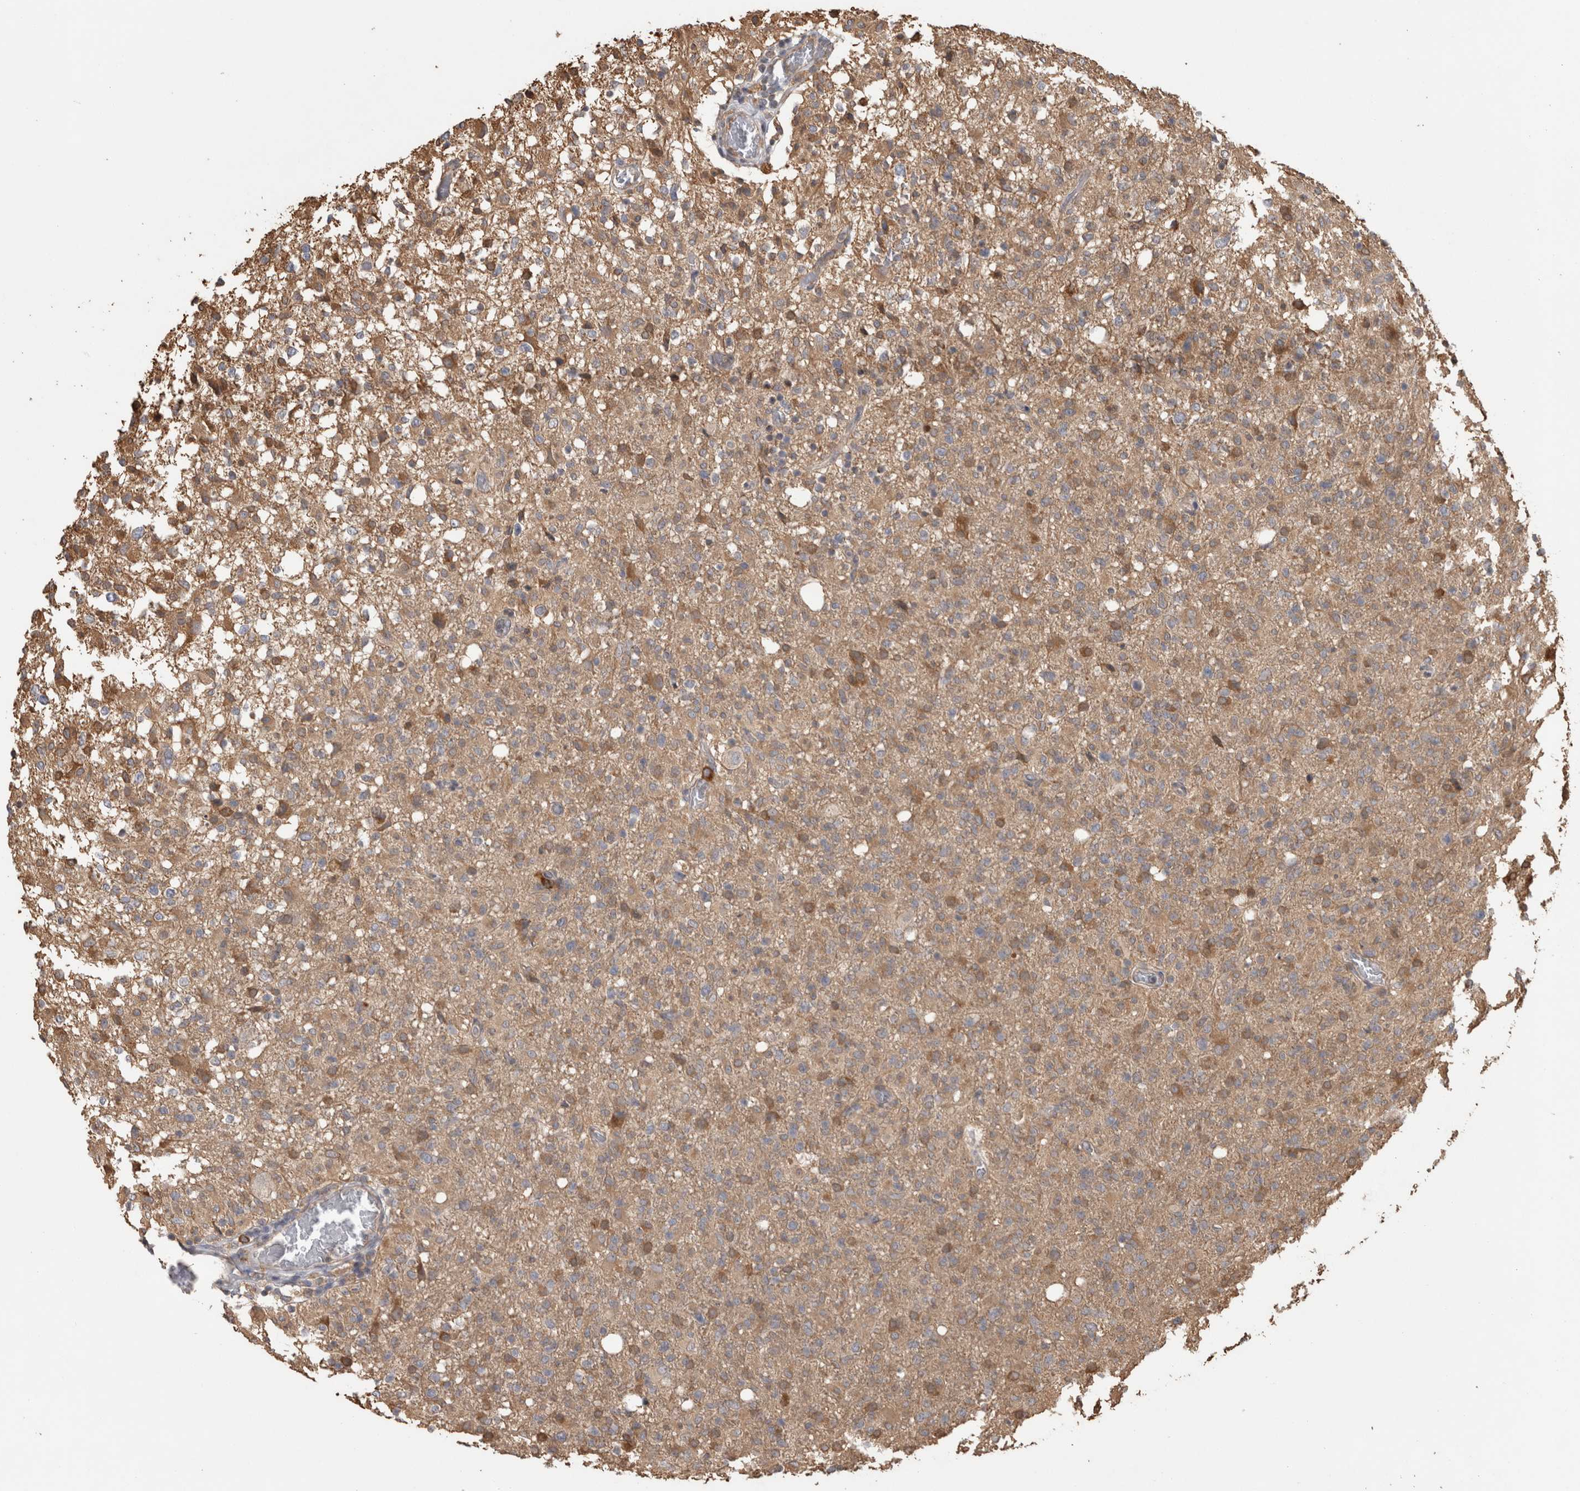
{"staining": {"intensity": "moderate", "quantity": "25%-75%", "location": "cytoplasmic/membranous"}, "tissue": "glioma", "cell_type": "Tumor cells", "image_type": "cancer", "snomed": [{"axis": "morphology", "description": "Glioma, malignant, High grade"}, {"axis": "topography", "description": "Brain"}], "caption": "An IHC histopathology image of tumor tissue is shown. Protein staining in brown shows moderate cytoplasmic/membranous positivity in high-grade glioma (malignant) within tumor cells. The staining was performed using DAB (3,3'-diaminobenzidine) to visualize the protein expression in brown, while the nuclei were stained in blue with hematoxylin (Magnification: 20x).", "gene": "TBCE", "patient": {"sex": "female", "age": 57}}